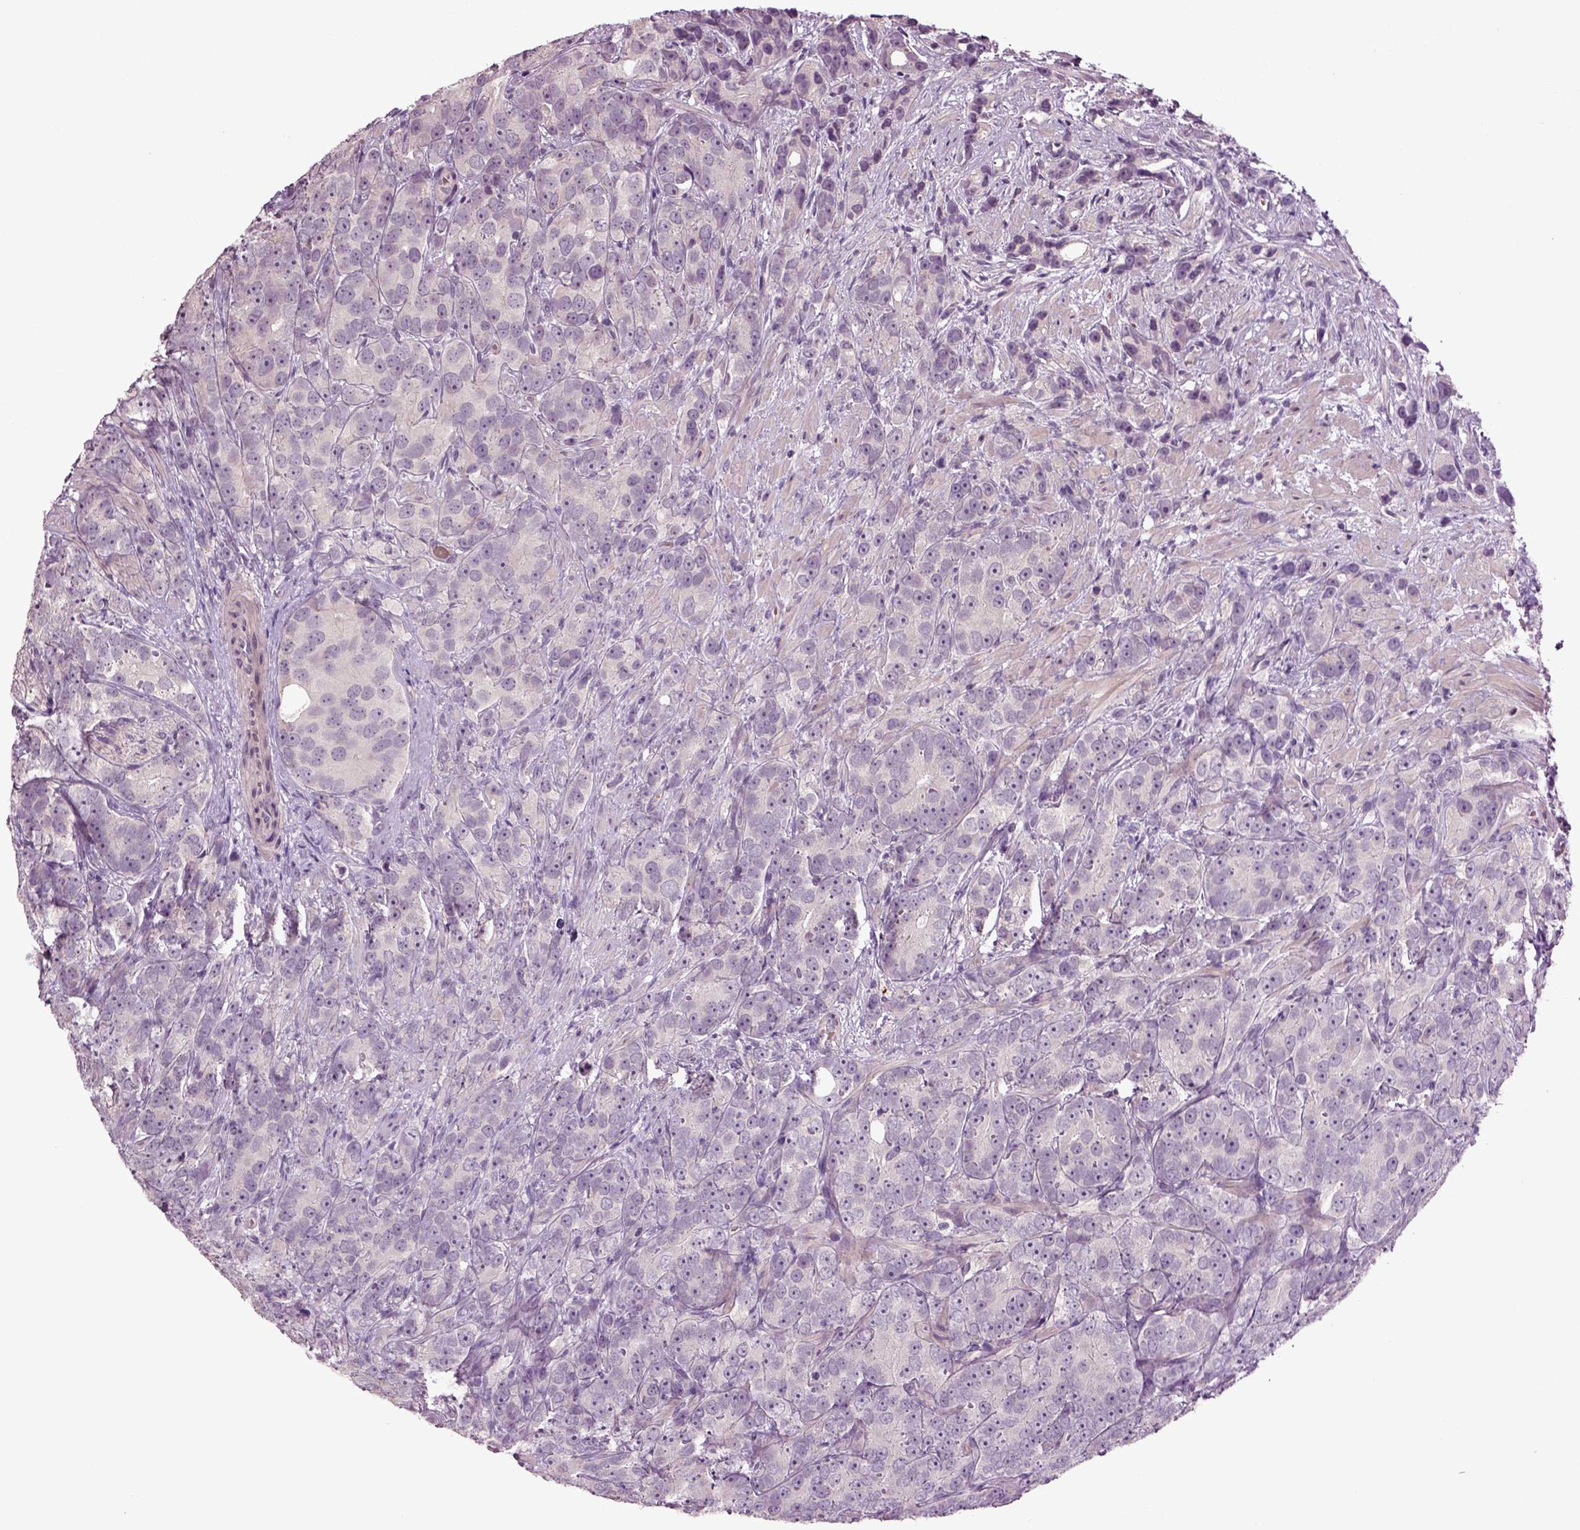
{"staining": {"intensity": "negative", "quantity": "none", "location": "none"}, "tissue": "prostate cancer", "cell_type": "Tumor cells", "image_type": "cancer", "snomed": [{"axis": "morphology", "description": "Adenocarcinoma, High grade"}, {"axis": "topography", "description": "Prostate"}], "caption": "Immunohistochemistry photomicrograph of neoplastic tissue: human prostate high-grade adenocarcinoma stained with DAB exhibits no significant protein positivity in tumor cells.", "gene": "SLC17A6", "patient": {"sex": "male", "age": 90}}